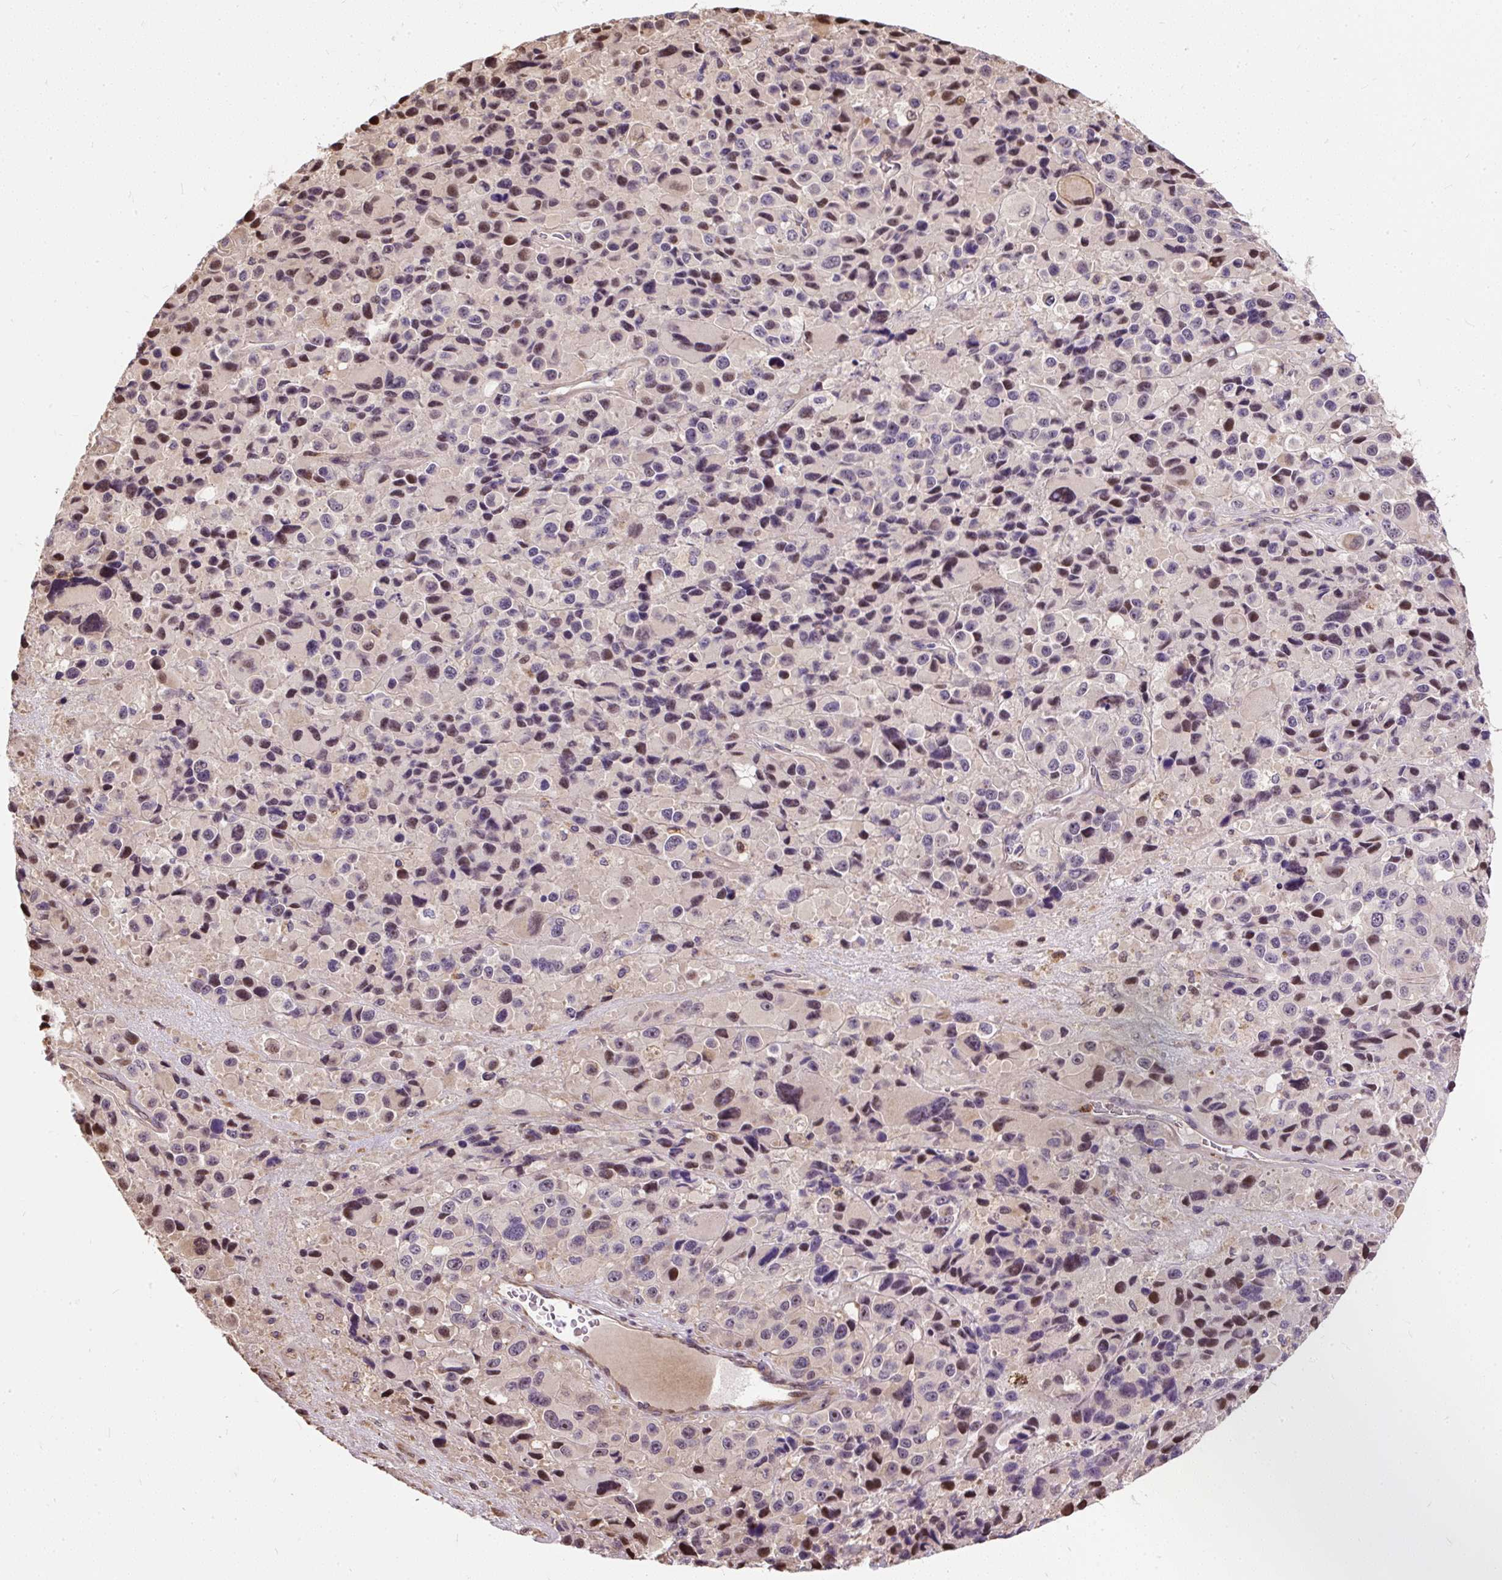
{"staining": {"intensity": "moderate", "quantity": "<25%", "location": "nuclear"}, "tissue": "melanoma", "cell_type": "Tumor cells", "image_type": "cancer", "snomed": [{"axis": "morphology", "description": "Malignant melanoma, Metastatic site"}, {"axis": "topography", "description": "Lymph node"}], "caption": "Immunohistochemistry (IHC) (DAB (3,3'-diaminobenzidine)) staining of malignant melanoma (metastatic site) displays moderate nuclear protein staining in about <25% of tumor cells.", "gene": "PUS7L", "patient": {"sex": "female", "age": 65}}